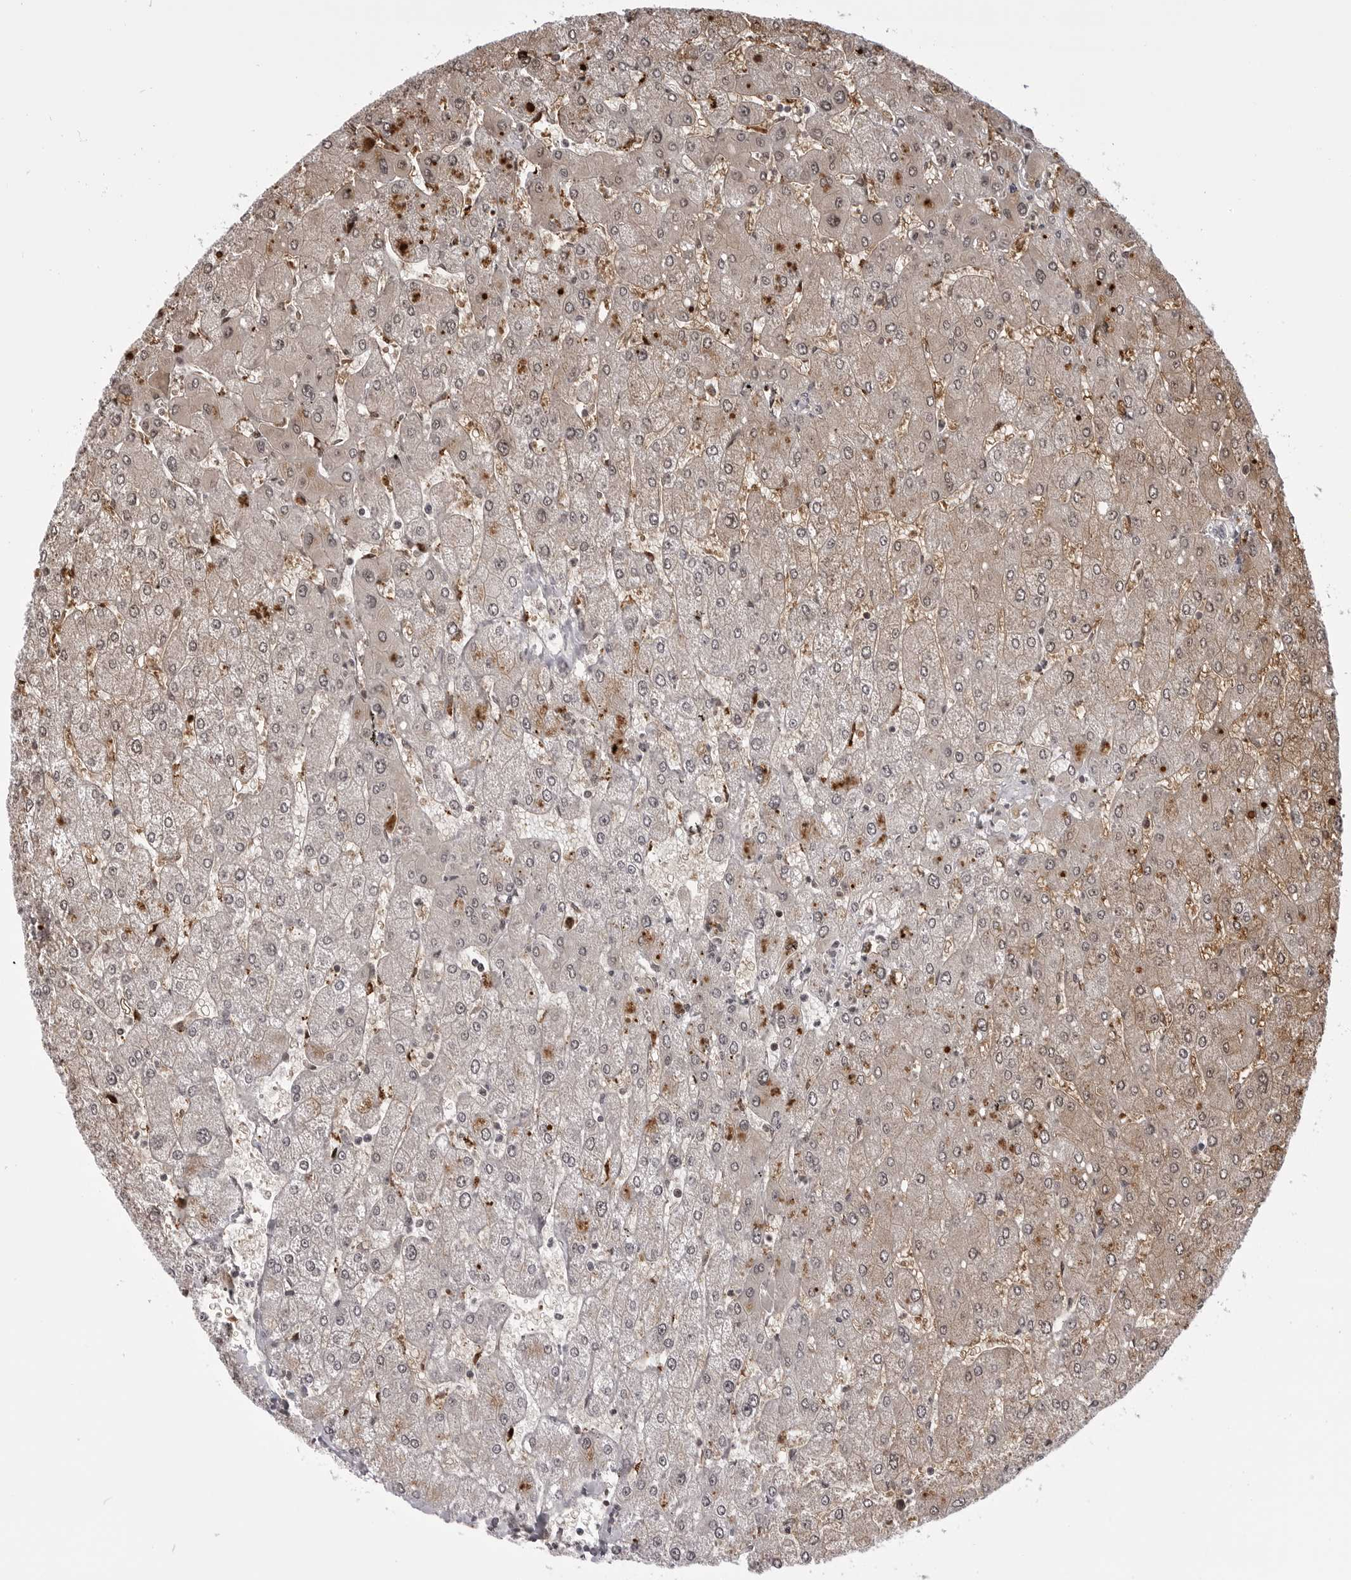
{"staining": {"intensity": "negative", "quantity": "none", "location": "none"}, "tissue": "liver", "cell_type": "Cholangiocytes", "image_type": "normal", "snomed": [{"axis": "morphology", "description": "Normal tissue, NOS"}, {"axis": "topography", "description": "Liver"}], "caption": "IHC image of normal liver stained for a protein (brown), which demonstrates no positivity in cholangiocytes.", "gene": "PHF3", "patient": {"sex": "male", "age": 55}}